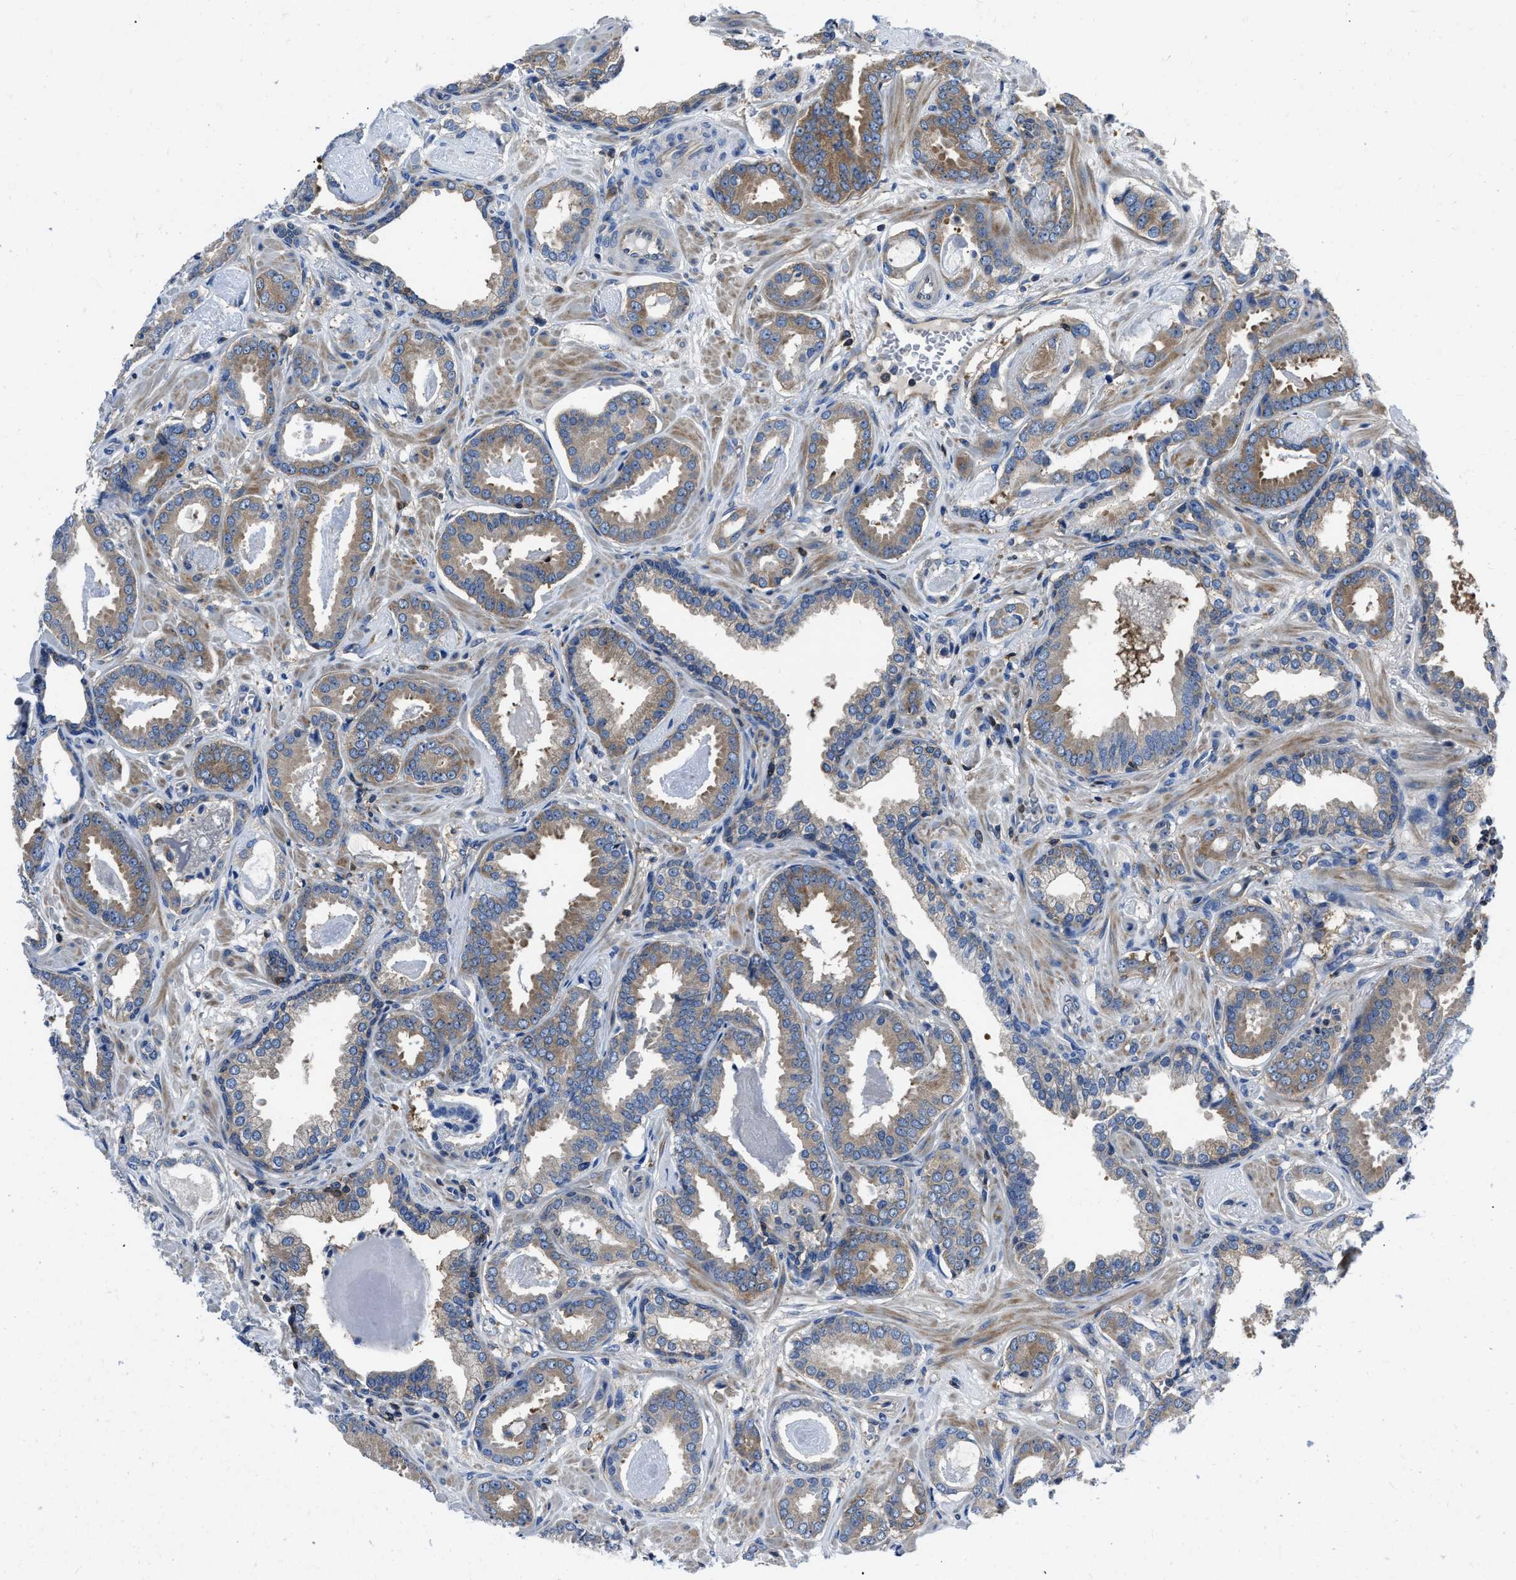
{"staining": {"intensity": "moderate", "quantity": "<25%", "location": "cytoplasmic/membranous"}, "tissue": "prostate cancer", "cell_type": "Tumor cells", "image_type": "cancer", "snomed": [{"axis": "morphology", "description": "Adenocarcinoma, Low grade"}, {"axis": "topography", "description": "Prostate"}], "caption": "A micrograph showing moderate cytoplasmic/membranous positivity in about <25% of tumor cells in prostate low-grade adenocarcinoma, as visualized by brown immunohistochemical staining.", "gene": "YARS1", "patient": {"sex": "male", "age": 53}}